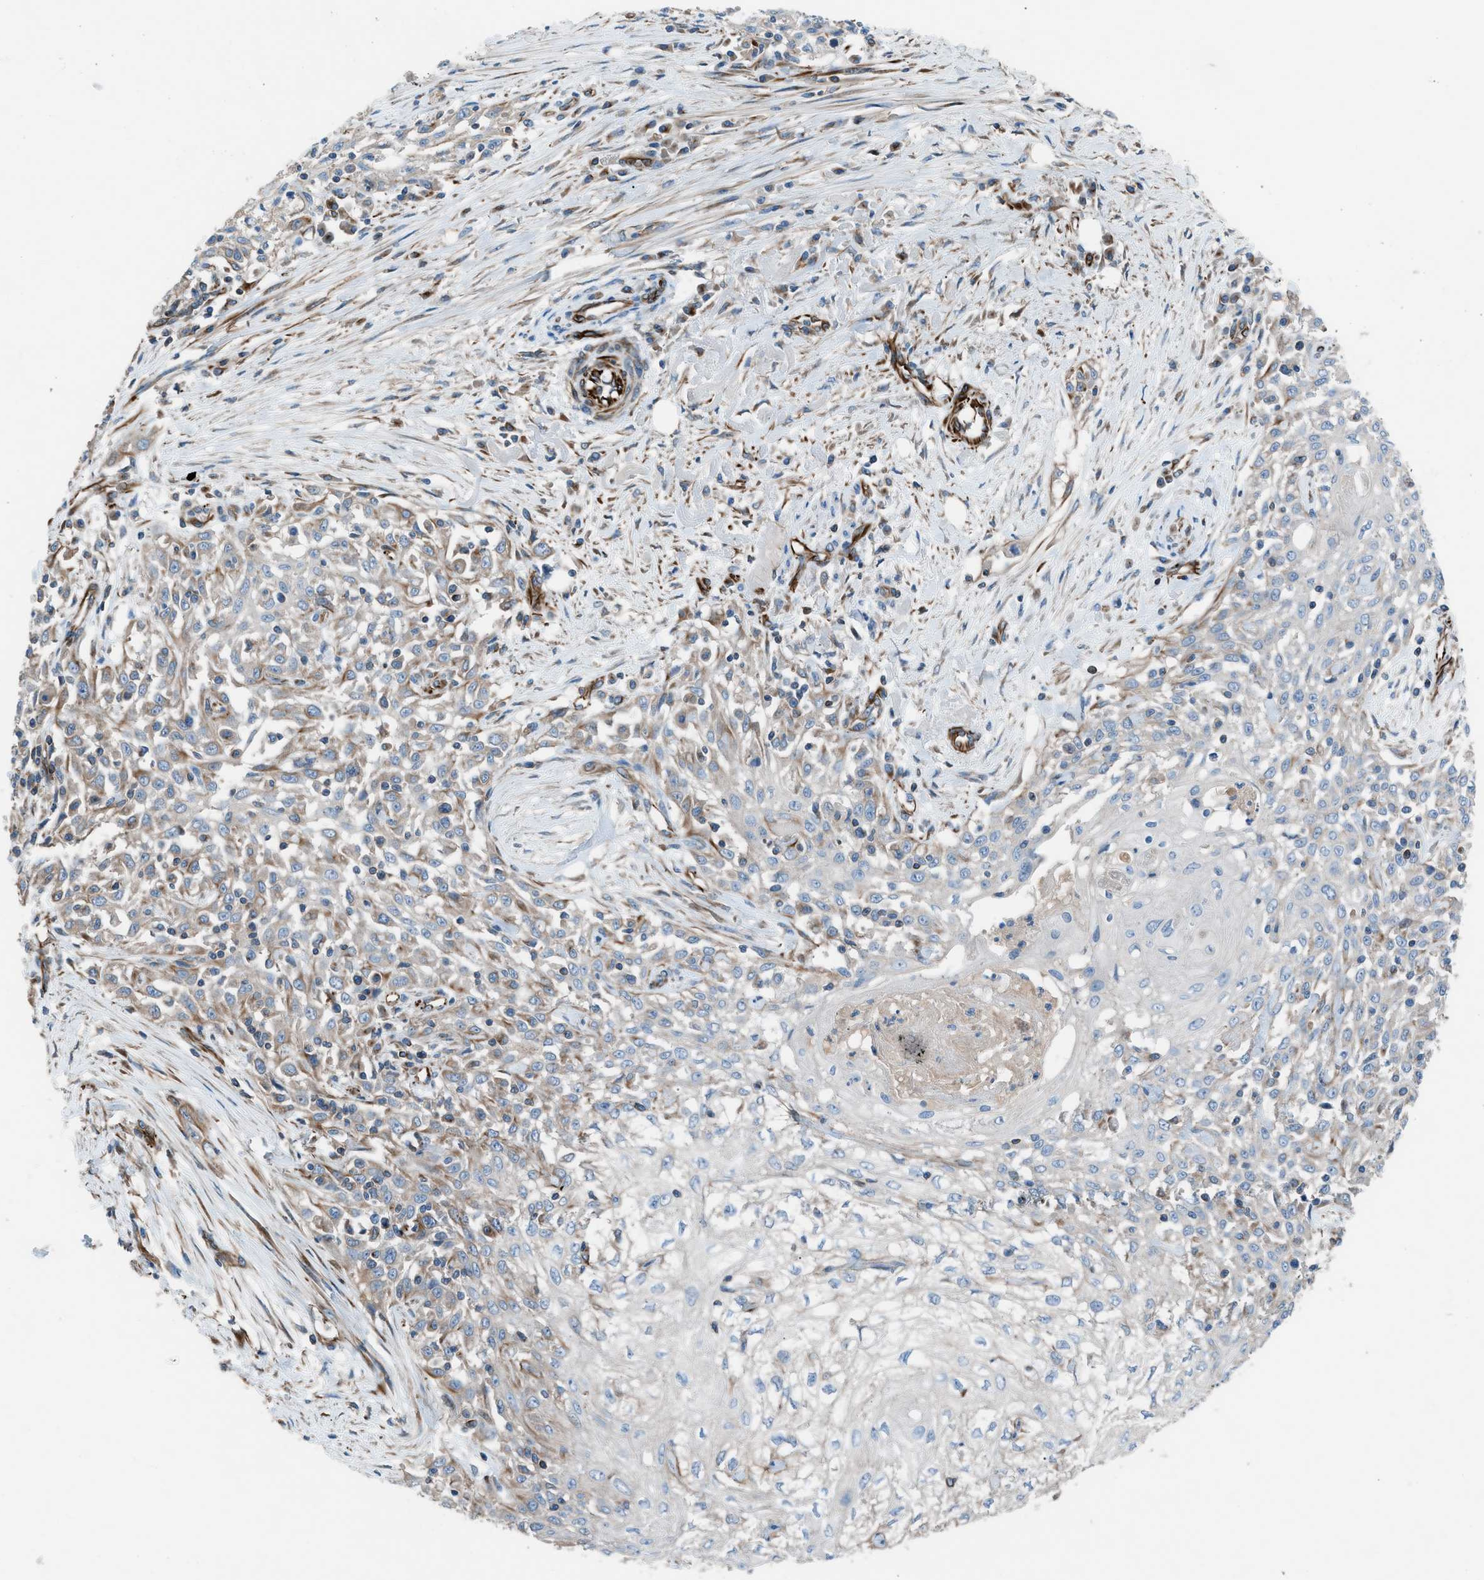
{"staining": {"intensity": "weak", "quantity": "25%-75%", "location": "cytoplasmic/membranous"}, "tissue": "skin cancer", "cell_type": "Tumor cells", "image_type": "cancer", "snomed": [{"axis": "morphology", "description": "Squamous cell carcinoma, NOS"}, {"axis": "morphology", "description": "Squamous cell carcinoma, metastatic, NOS"}, {"axis": "topography", "description": "Skin"}, {"axis": "topography", "description": "Lymph node"}], "caption": "Protein expression analysis of human skin squamous cell carcinoma reveals weak cytoplasmic/membranous expression in about 25%-75% of tumor cells.", "gene": "CABP7", "patient": {"sex": "male", "age": 75}}